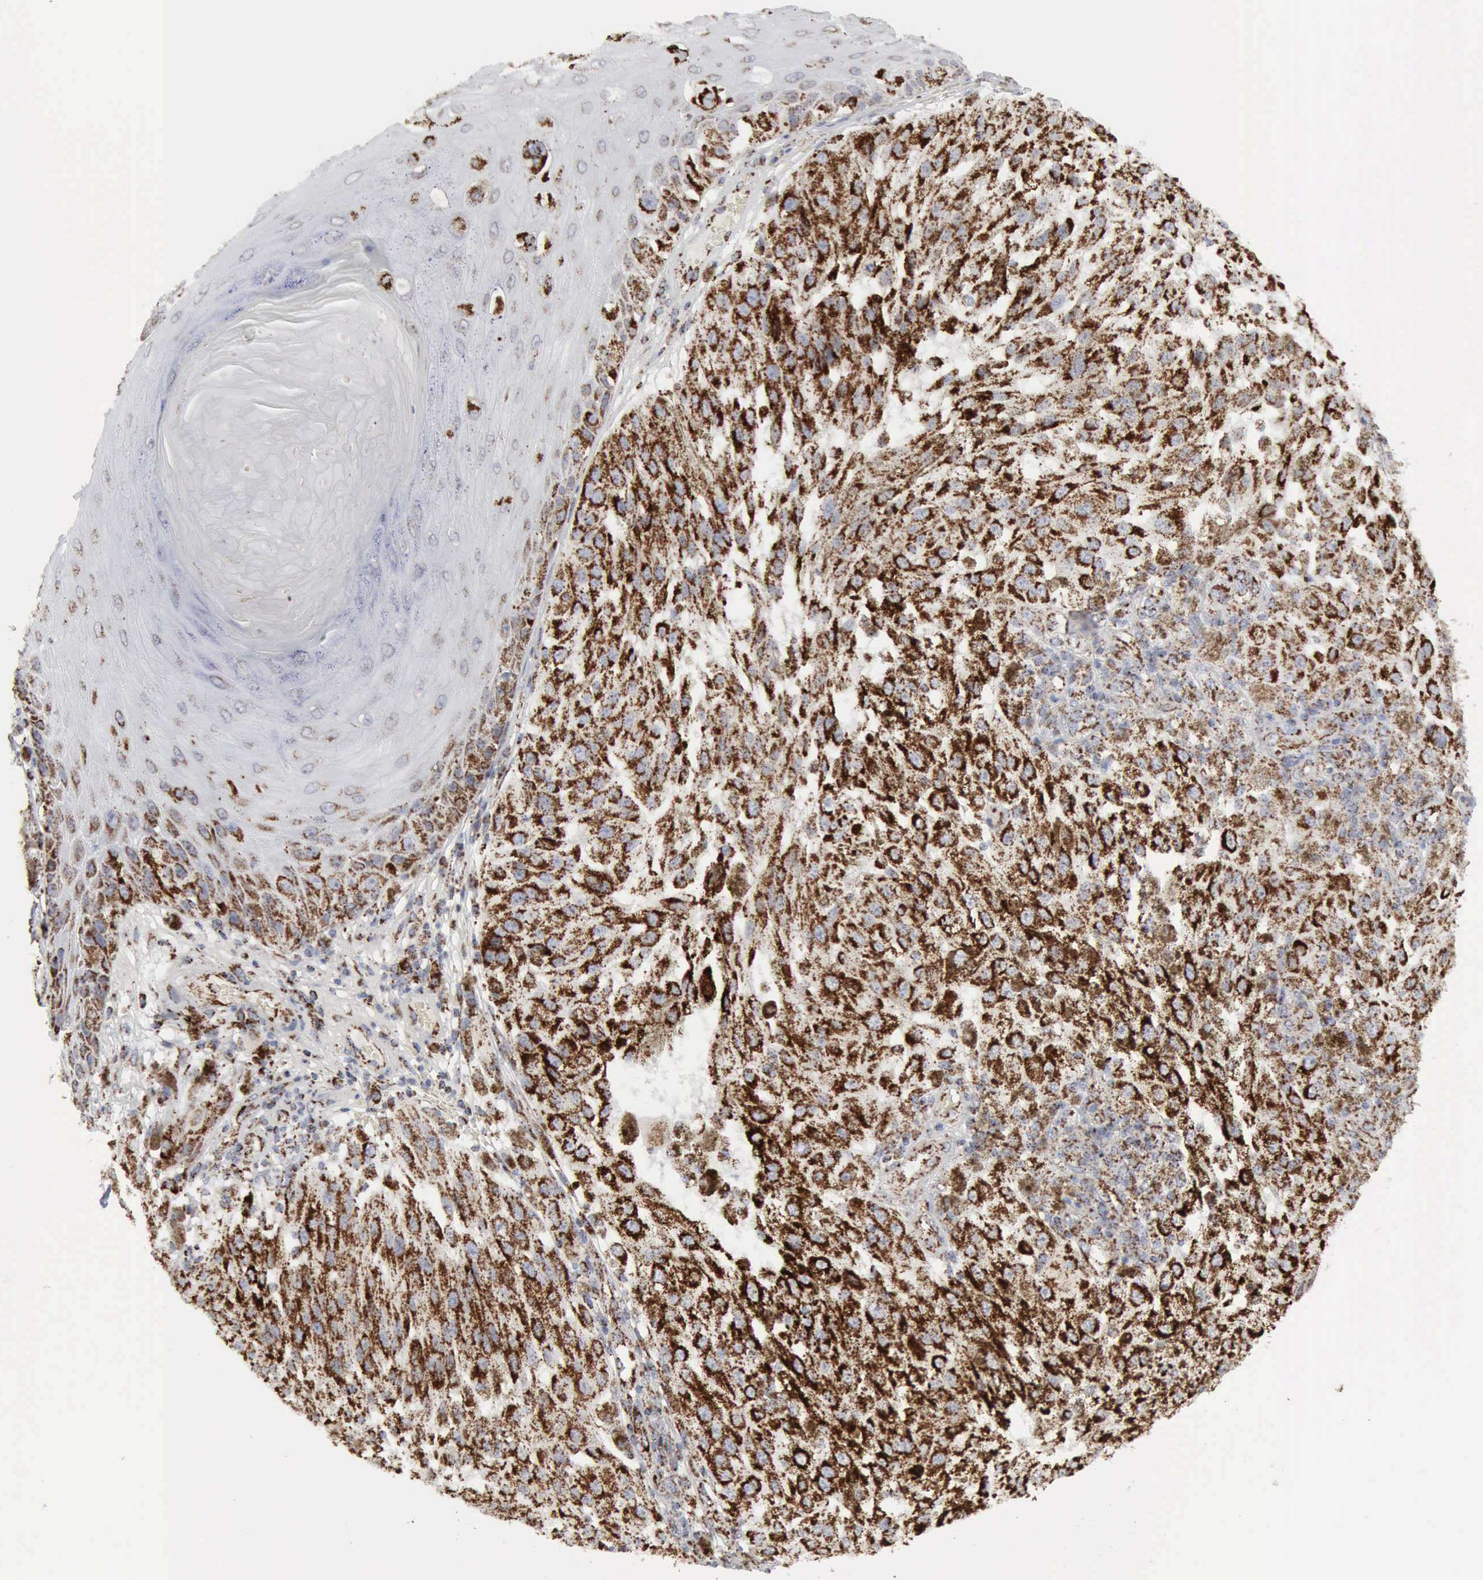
{"staining": {"intensity": "strong", "quantity": ">75%", "location": "cytoplasmic/membranous"}, "tissue": "melanoma", "cell_type": "Tumor cells", "image_type": "cancer", "snomed": [{"axis": "morphology", "description": "Malignant melanoma, NOS"}, {"axis": "topography", "description": "Skin"}], "caption": "The histopathology image displays staining of melanoma, revealing strong cytoplasmic/membranous protein expression (brown color) within tumor cells.", "gene": "ACO2", "patient": {"sex": "female", "age": 64}}